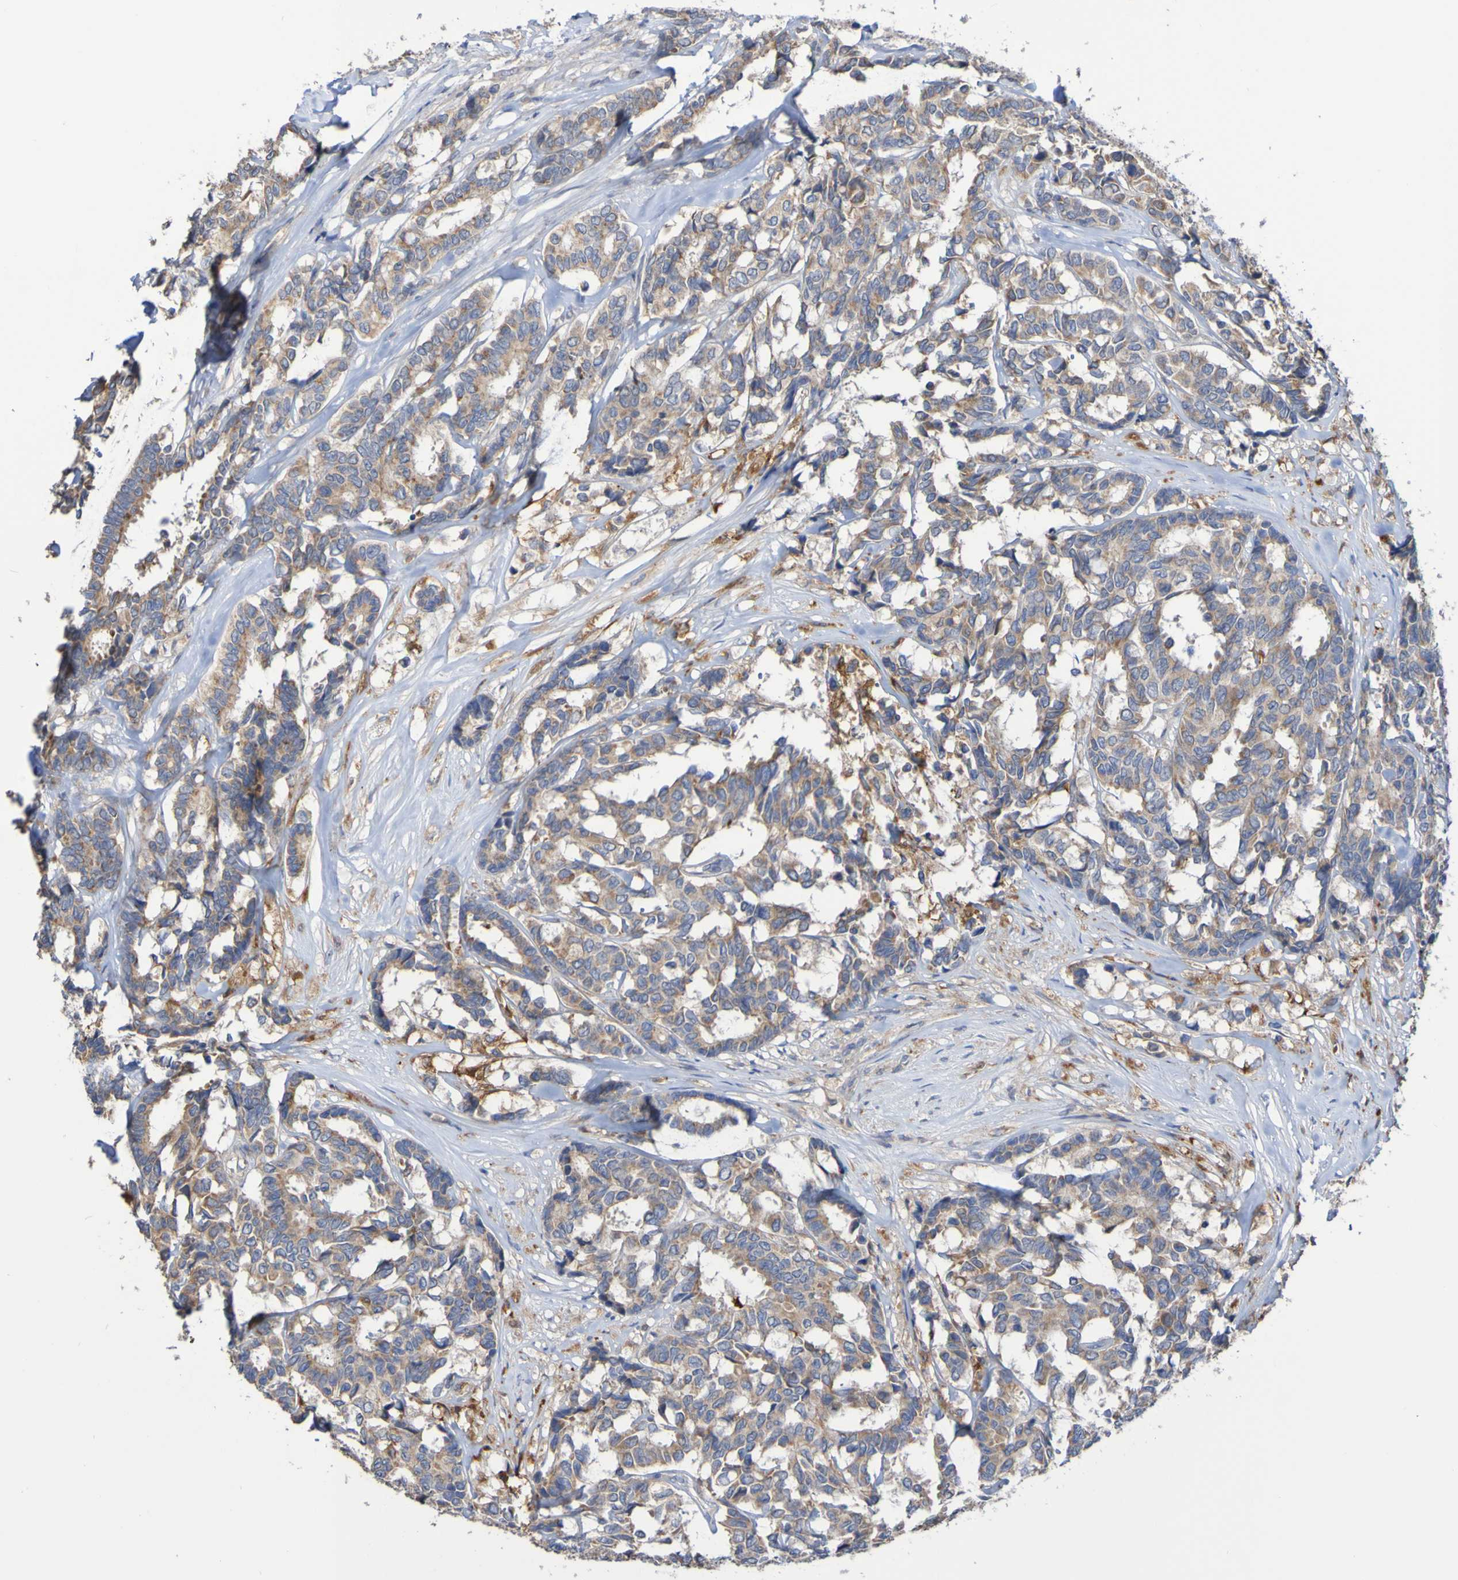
{"staining": {"intensity": "weak", "quantity": ">75%", "location": "cytoplasmic/membranous"}, "tissue": "breast cancer", "cell_type": "Tumor cells", "image_type": "cancer", "snomed": [{"axis": "morphology", "description": "Duct carcinoma"}, {"axis": "topography", "description": "Breast"}], "caption": "Immunohistochemical staining of breast infiltrating ductal carcinoma exhibits weak cytoplasmic/membranous protein expression in approximately >75% of tumor cells. The protein is stained brown, and the nuclei are stained in blue (DAB (3,3'-diaminobenzidine) IHC with brightfield microscopy, high magnification).", "gene": "PHYH", "patient": {"sex": "female", "age": 87}}